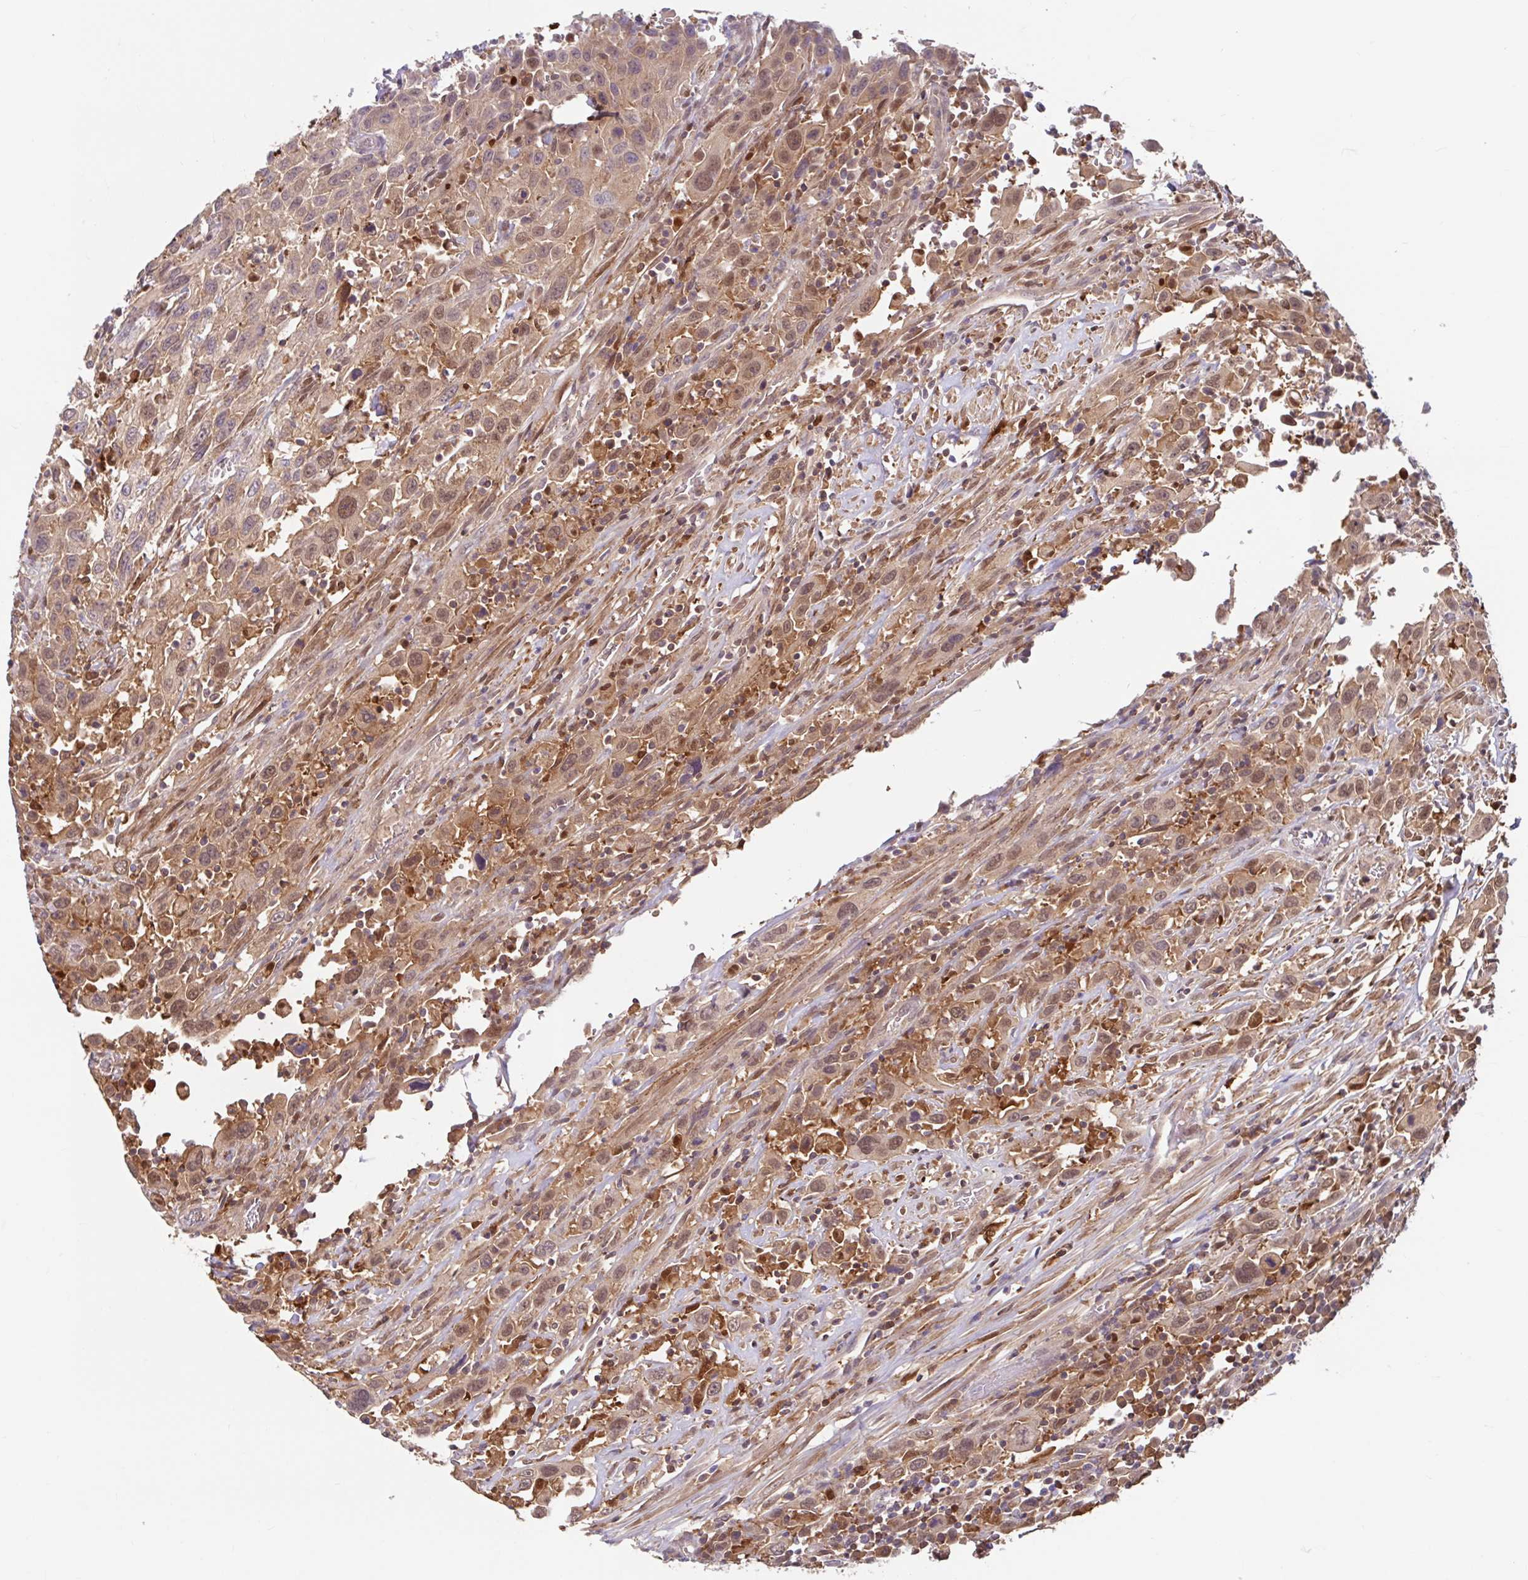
{"staining": {"intensity": "moderate", "quantity": ">75%", "location": "cytoplasmic/membranous,nuclear"}, "tissue": "urothelial cancer", "cell_type": "Tumor cells", "image_type": "cancer", "snomed": [{"axis": "morphology", "description": "Urothelial carcinoma, High grade"}, {"axis": "topography", "description": "Urinary bladder"}], "caption": "Protein staining by immunohistochemistry (IHC) reveals moderate cytoplasmic/membranous and nuclear expression in about >75% of tumor cells in urothelial cancer.", "gene": "BLVRA", "patient": {"sex": "male", "age": 61}}